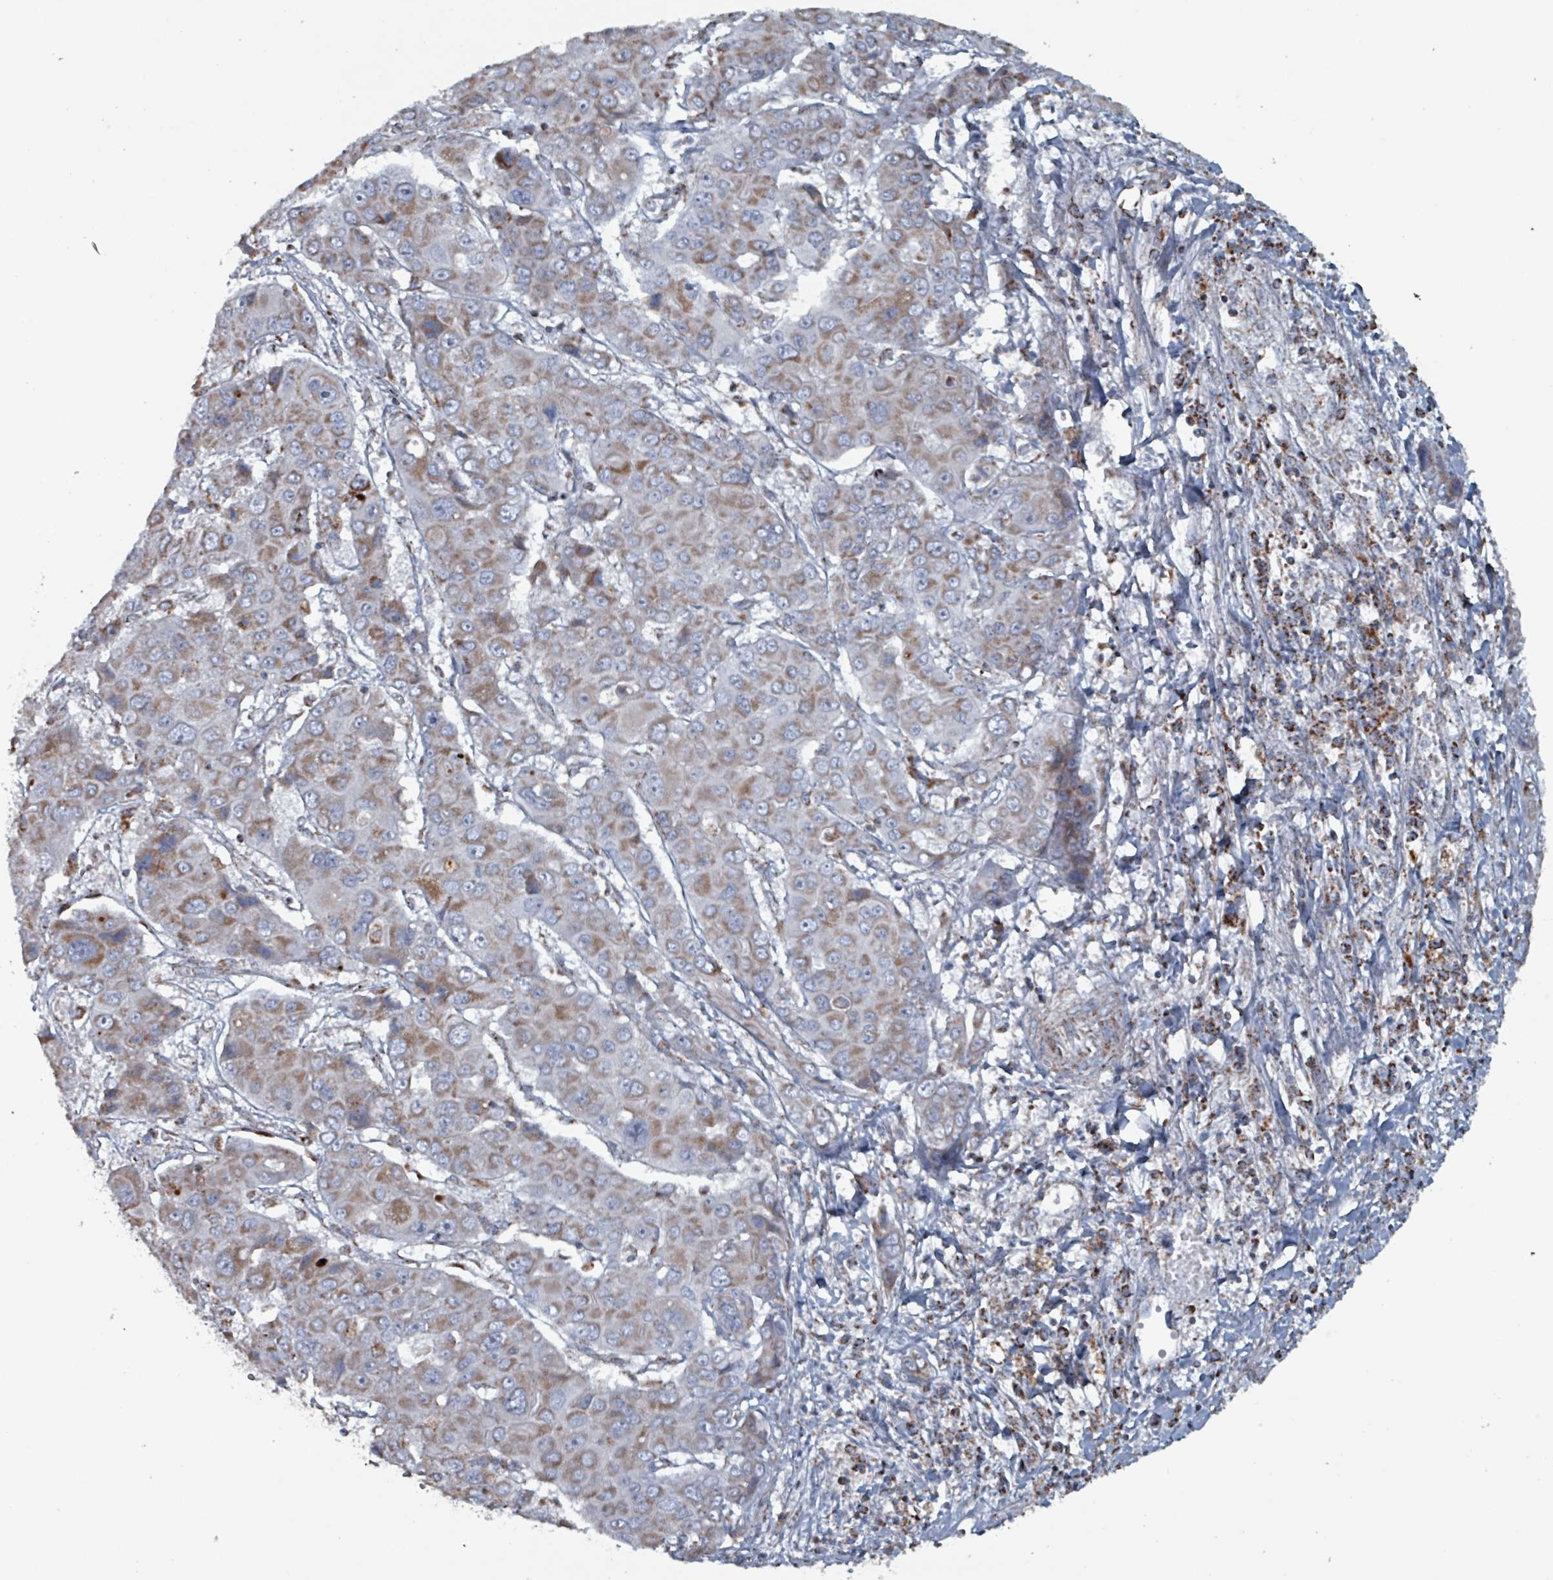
{"staining": {"intensity": "weak", "quantity": ">75%", "location": "cytoplasmic/membranous"}, "tissue": "liver cancer", "cell_type": "Tumor cells", "image_type": "cancer", "snomed": [{"axis": "morphology", "description": "Cholangiocarcinoma"}, {"axis": "topography", "description": "Liver"}], "caption": "Immunohistochemical staining of liver cancer (cholangiocarcinoma) demonstrates weak cytoplasmic/membranous protein expression in approximately >75% of tumor cells.", "gene": "ABHD18", "patient": {"sex": "male", "age": 67}}